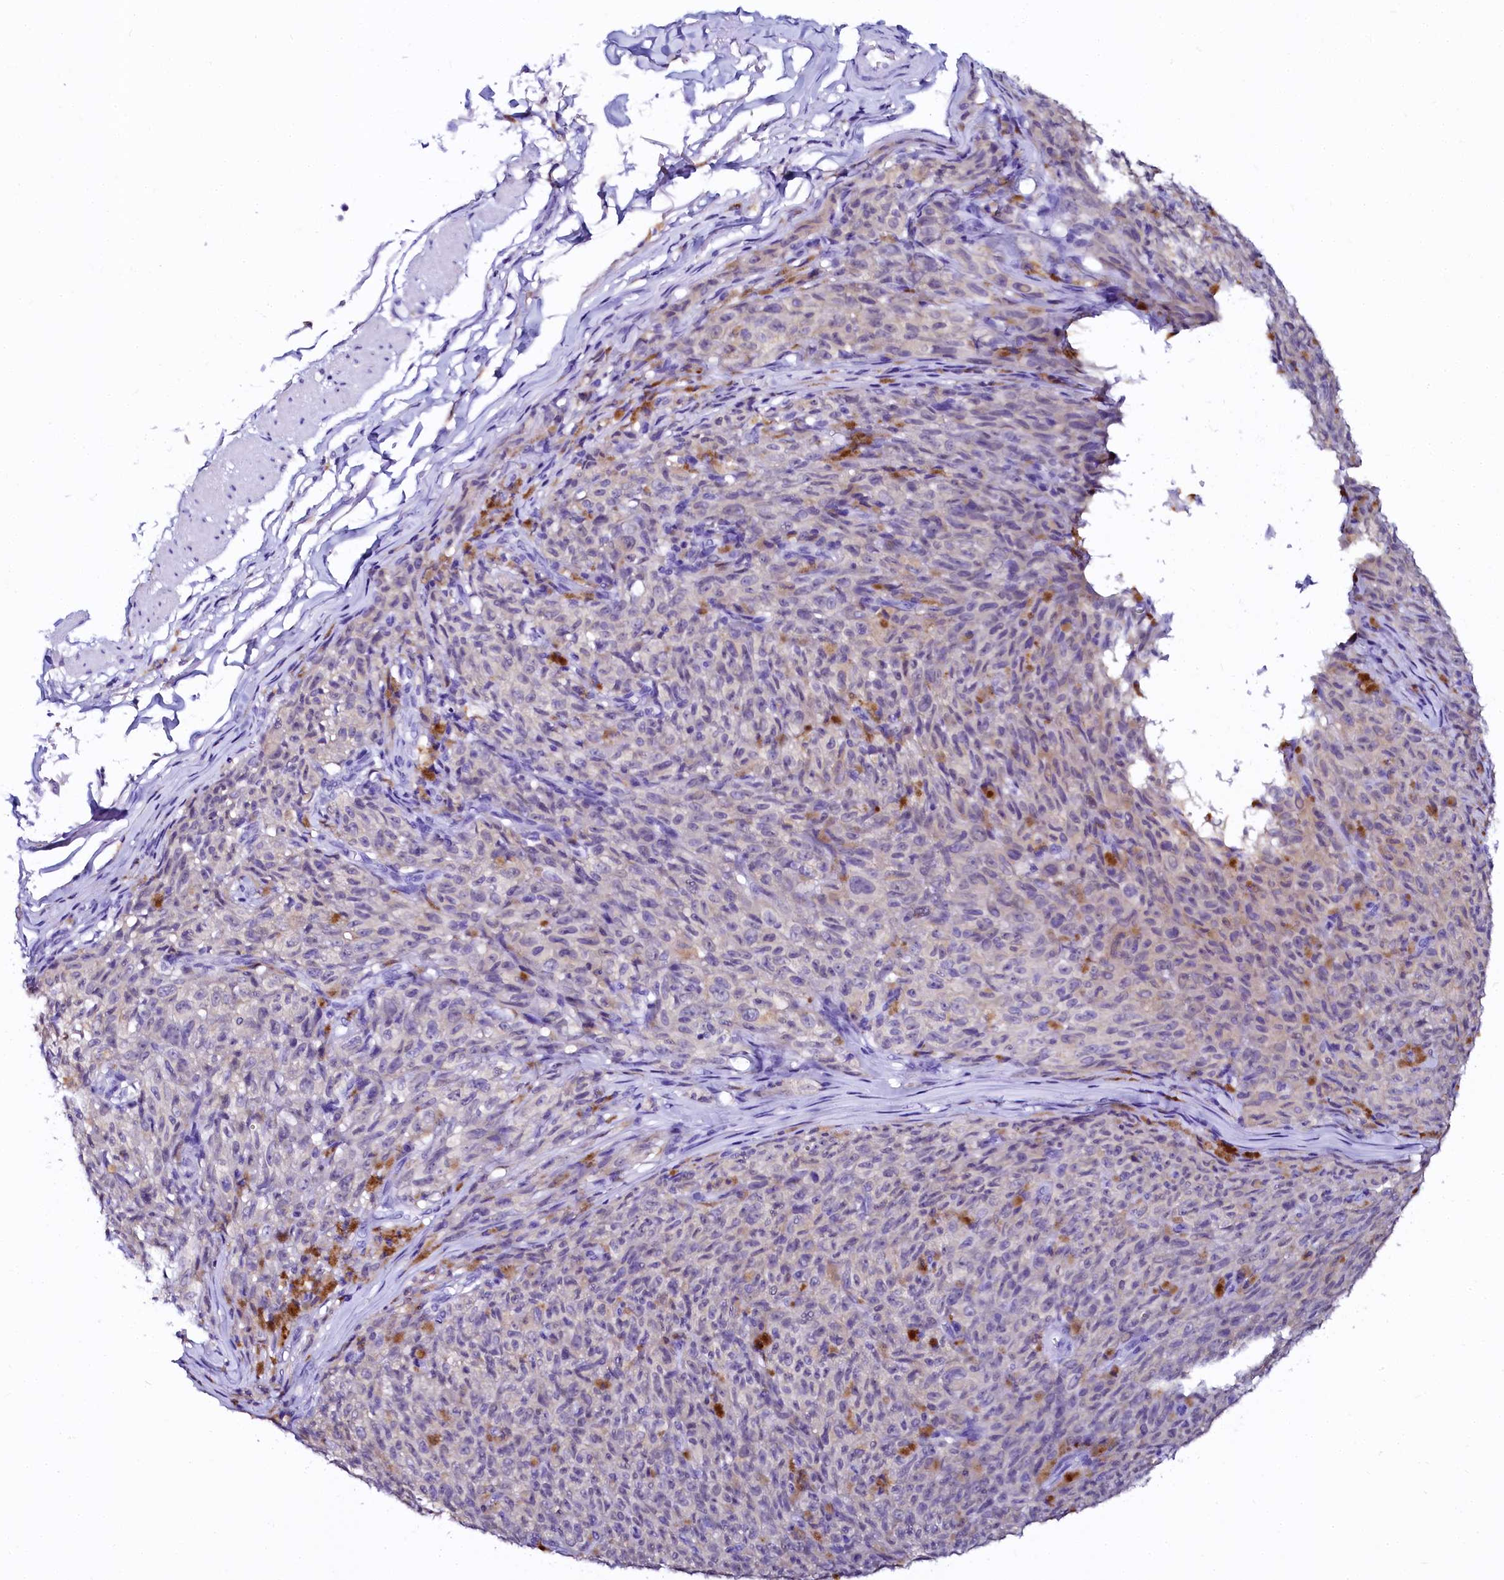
{"staining": {"intensity": "negative", "quantity": "none", "location": "none"}, "tissue": "melanoma", "cell_type": "Tumor cells", "image_type": "cancer", "snomed": [{"axis": "morphology", "description": "Malignant melanoma, NOS"}, {"axis": "topography", "description": "Skin"}], "caption": "Immunohistochemical staining of human melanoma reveals no significant positivity in tumor cells.", "gene": "SORD", "patient": {"sex": "female", "age": 82}}